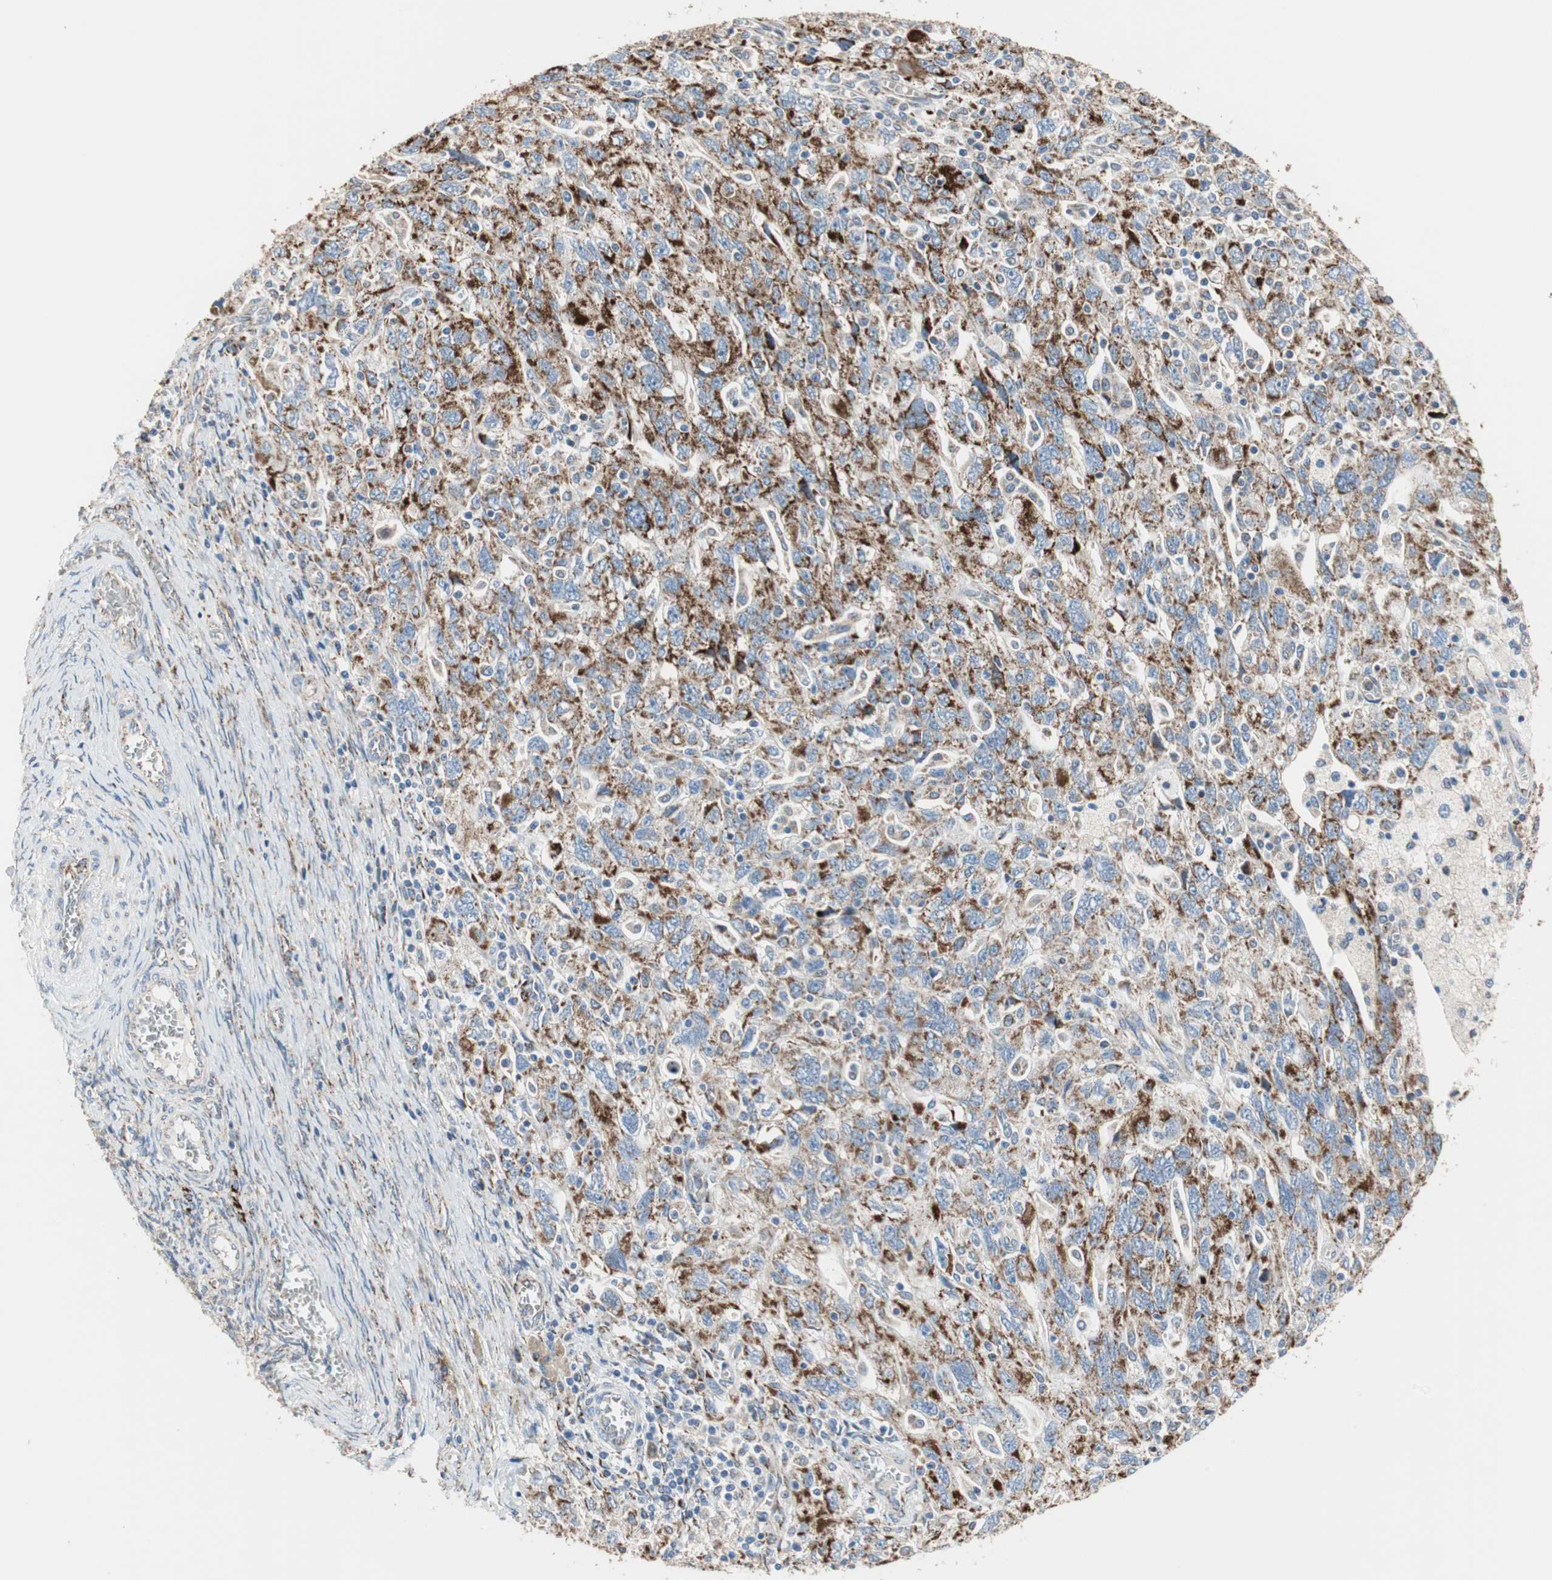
{"staining": {"intensity": "strong", "quantity": ">75%", "location": "cytoplasmic/membranous"}, "tissue": "ovarian cancer", "cell_type": "Tumor cells", "image_type": "cancer", "snomed": [{"axis": "morphology", "description": "Carcinoma, NOS"}, {"axis": "morphology", "description": "Cystadenocarcinoma, serous, NOS"}, {"axis": "topography", "description": "Ovary"}], "caption": "Immunohistochemistry (IHC) staining of serous cystadenocarcinoma (ovarian), which exhibits high levels of strong cytoplasmic/membranous positivity in approximately >75% of tumor cells indicating strong cytoplasmic/membranous protein staining. The staining was performed using DAB (brown) for protein detection and nuclei were counterstained in hematoxylin (blue).", "gene": "TST", "patient": {"sex": "female", "age": 69}}